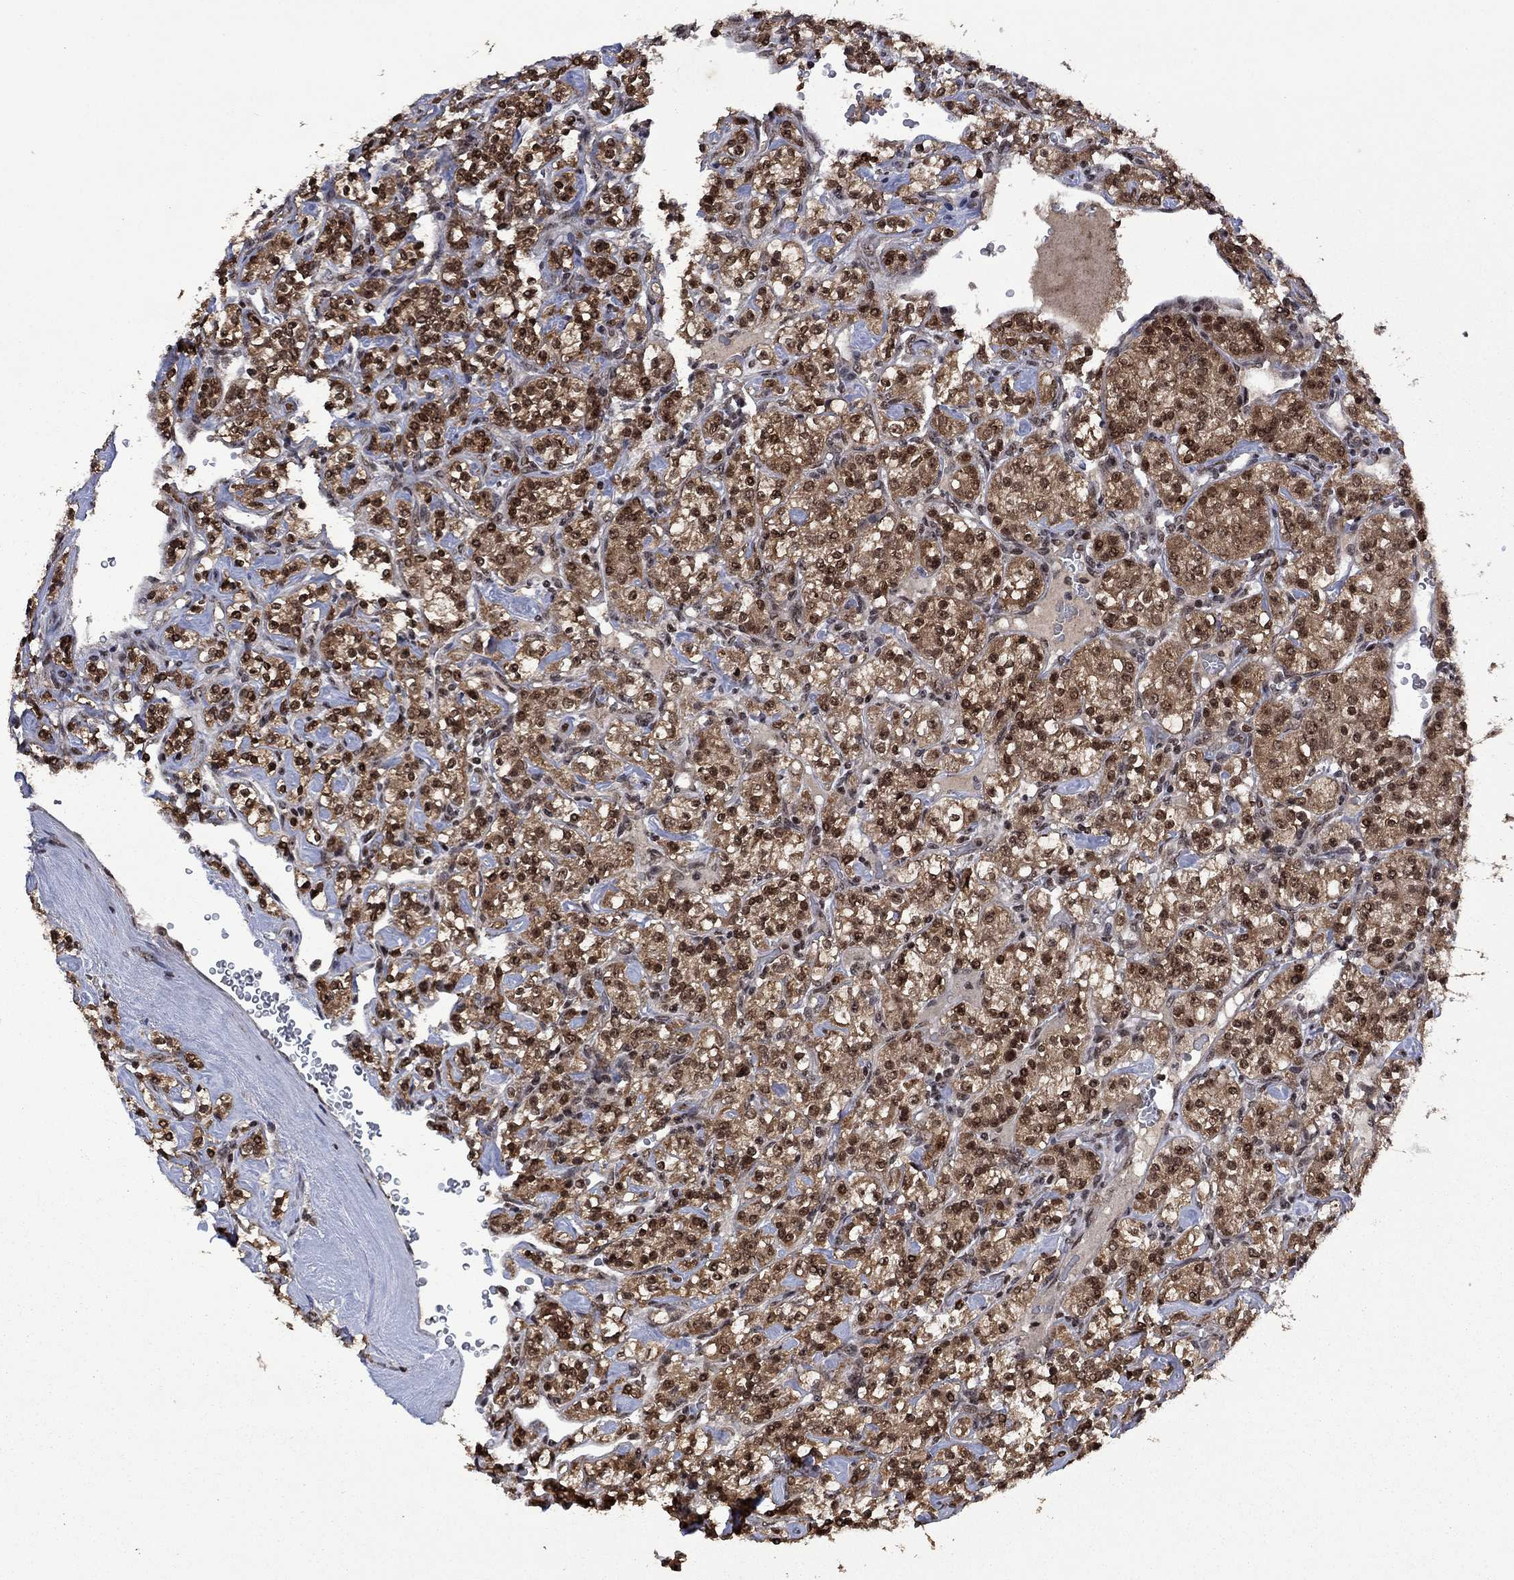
{"staining": {"intensity": "moderate", "quantity": ">75%", "location": "cytoplasmic/membranous,nuclear"}, "tissue": "renal cancer", "cell_type": "Tumor cells", "image_type": "cancer", "snomed": [{"axis": "morphology", "description": "Adenocarcinoma, NOS"}, {"axis": "topography", "description": "Kidney"}], "caption": "High-magnification brightfield microscopy of renal cancer stained with DAB (3,3'-diaminobenzidine) (brown) and counterstained with hematoxylin (blue). tumor cells exhibit moderate cytoplasmic/membranous and nuclear positivity is identified in about>75% of cells.", "gene": "FBL", "patient": {"sex": "male", "age": 77}}